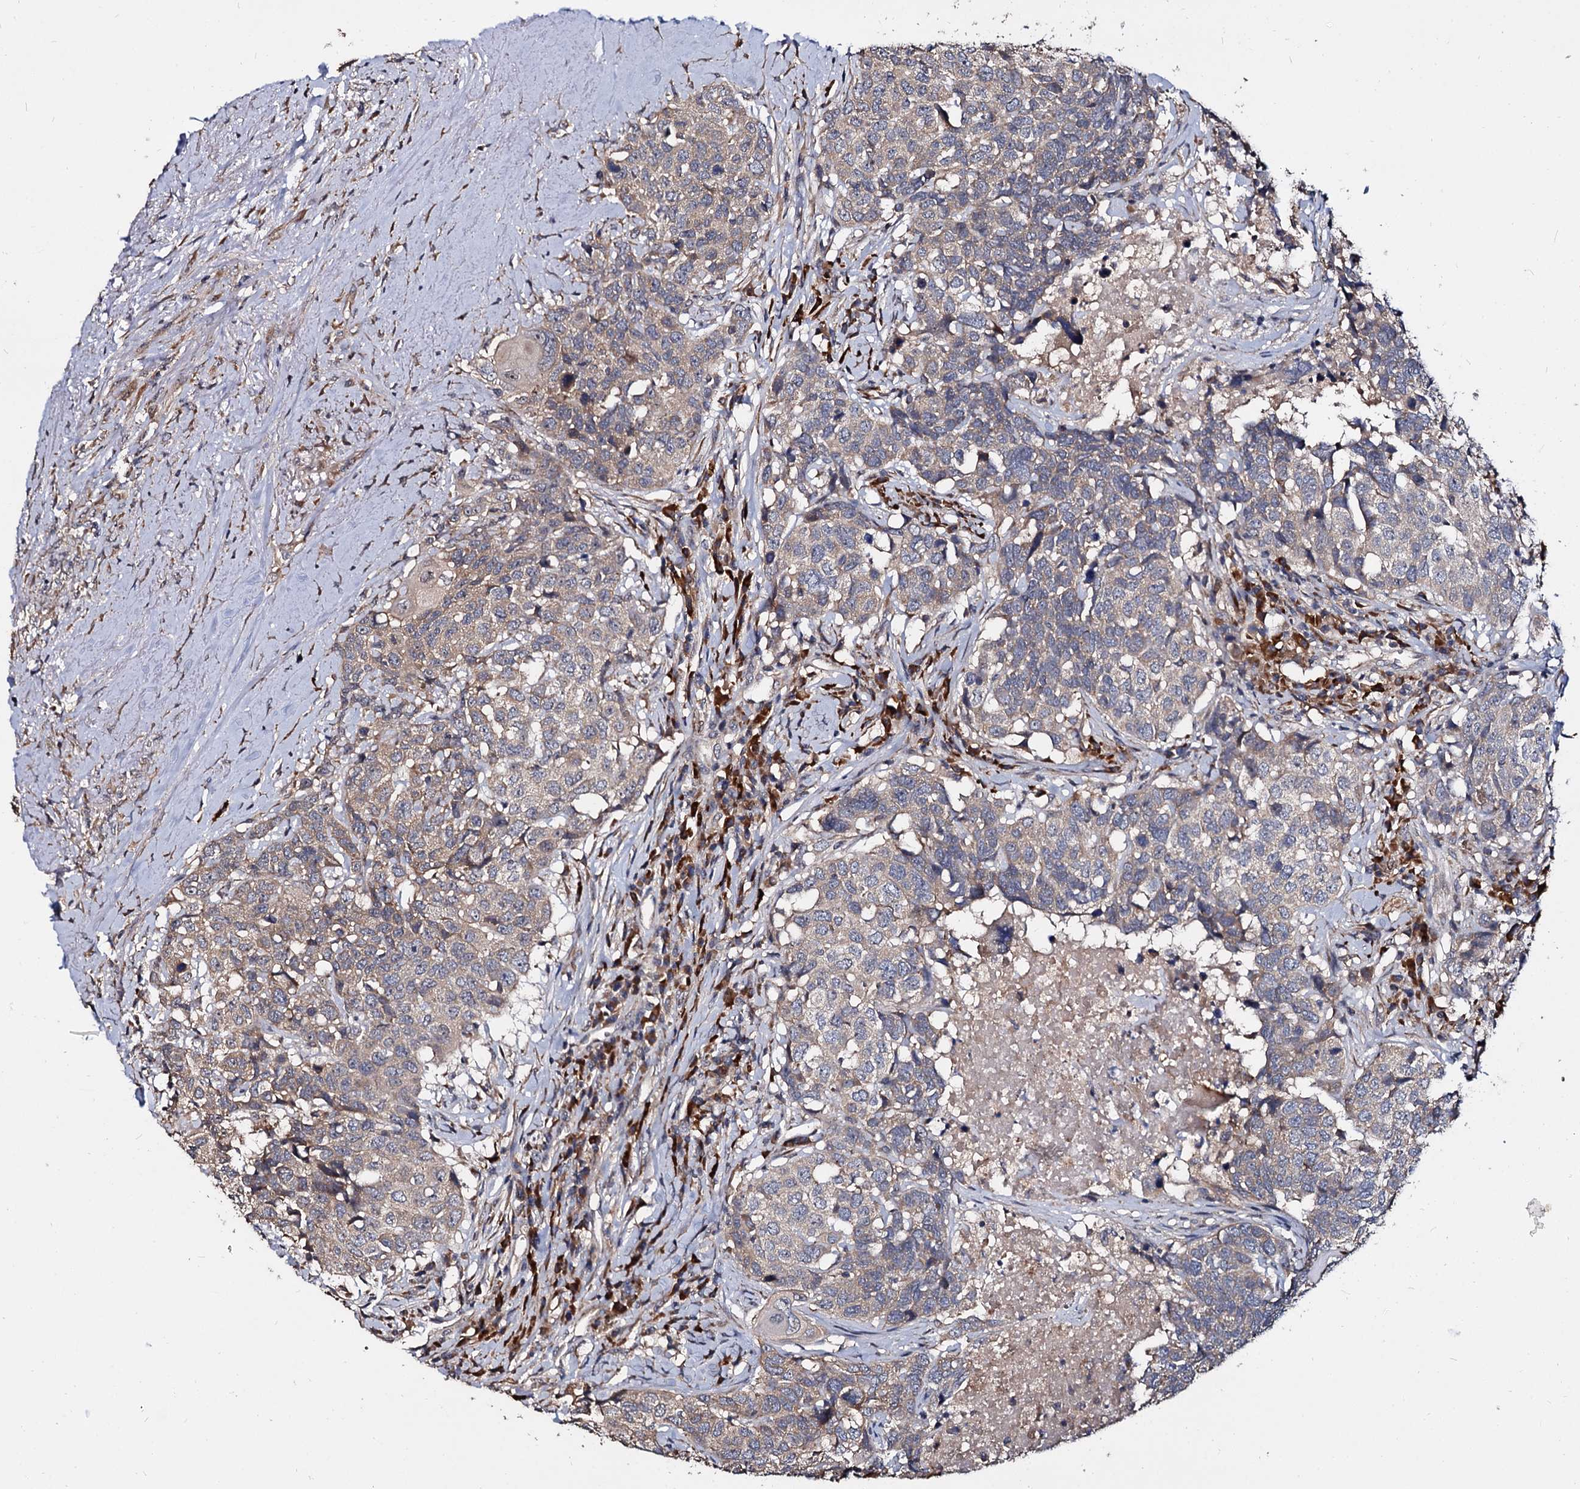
{"staining": {"intensity": "weak", "quantity": "25%-75%", "location": "cytoplasmic/membranous"}, "tissue": "head and neck cancer", "cell_type": "Tumor cells", "image_type": "cancer", "snomed": [{"axis": "morphology", "description": "Squamous cell carcinoma, NOS"}, {"axis": "topography", "description": "Head-Neck"}], "caption": "An immunohistochemistry (IHC) photomicrograph of neoplastic tissue is shown. Protein staining in brown labels weak cytoplasmic/membranous positivity in head and neck cancer (squamous cell carcinoma) within tumor cells.", "gene": "WWC3", "patient": {"sex": "male", "age": 66}}